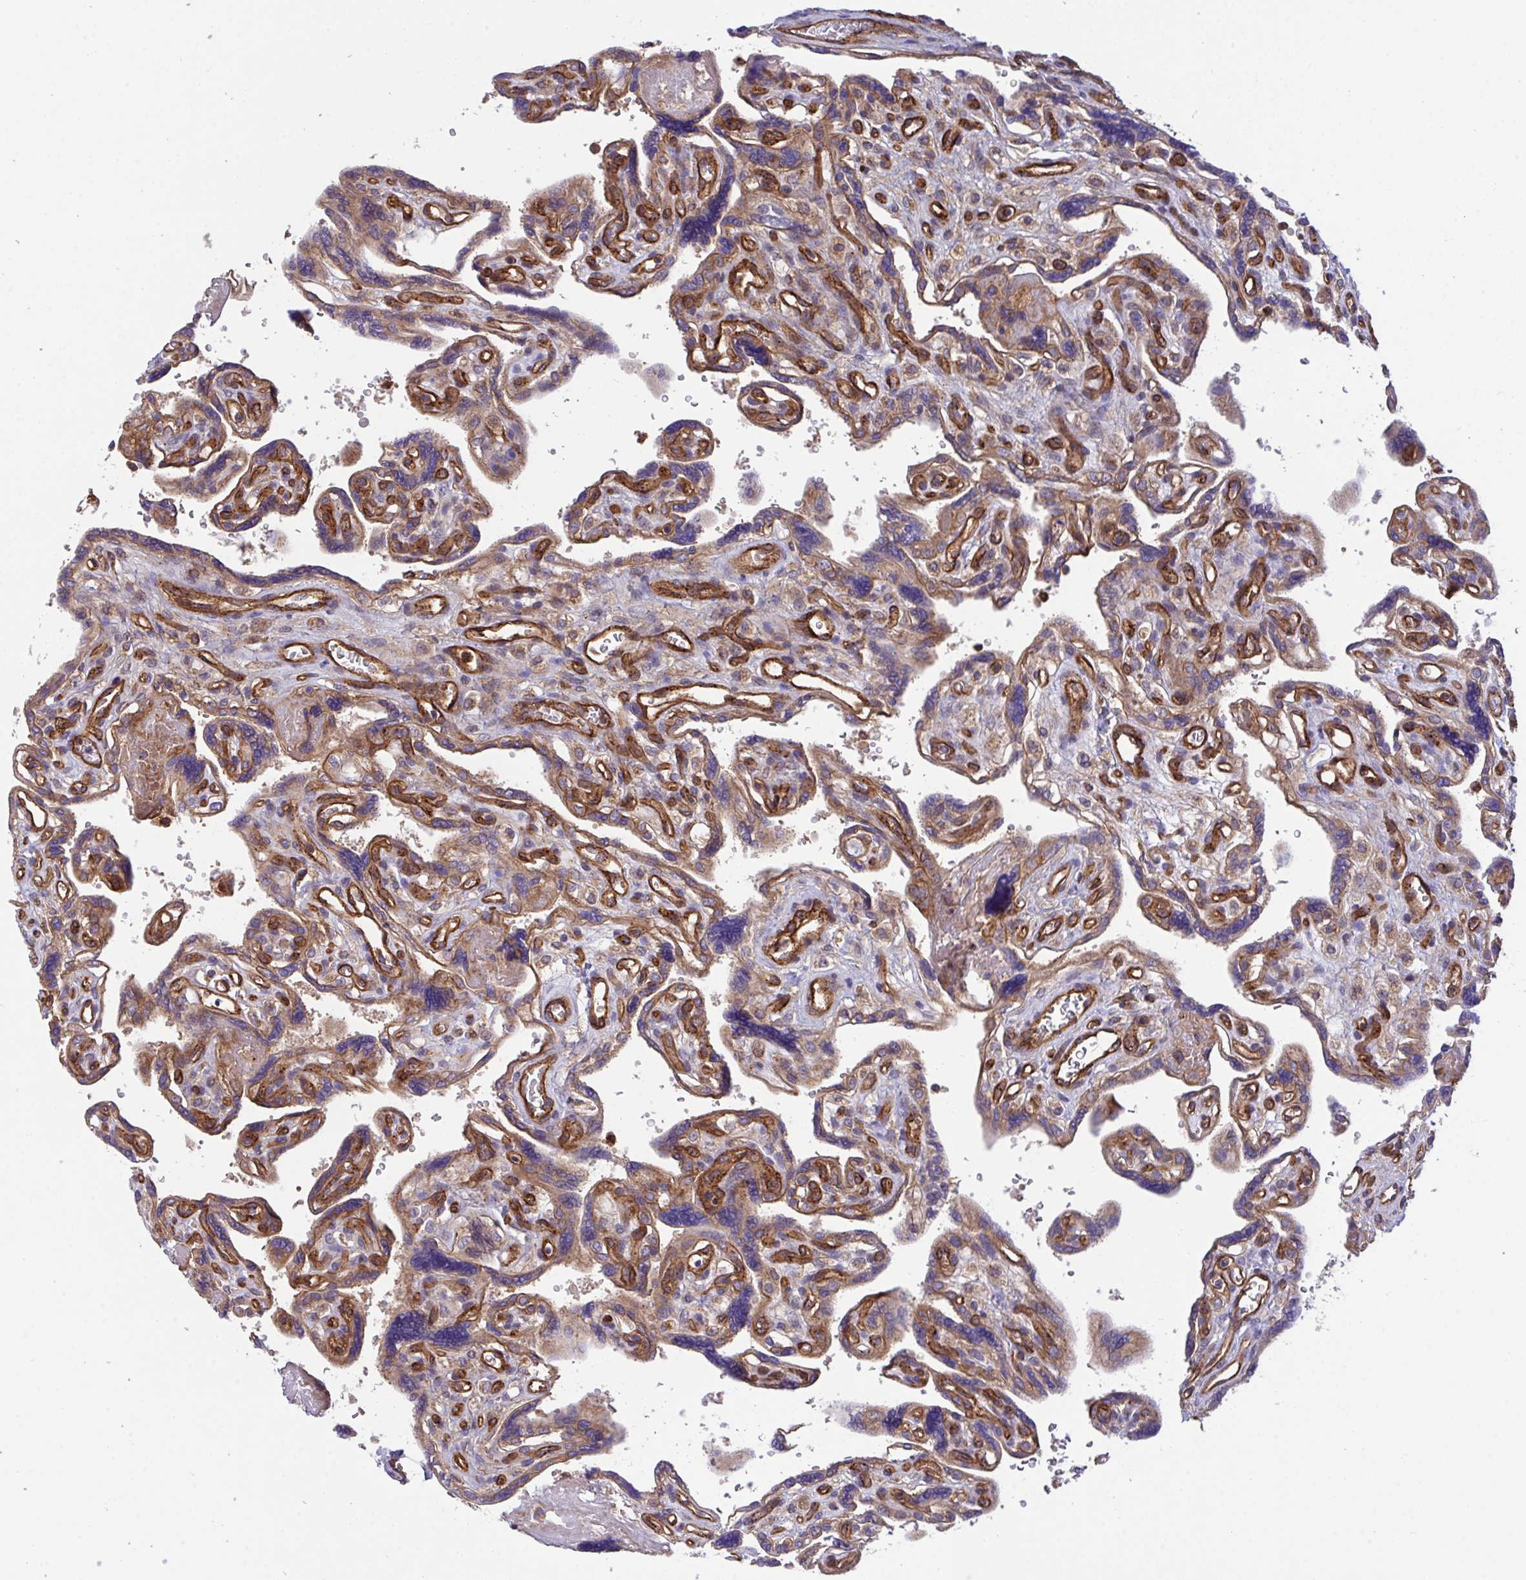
{"staining": {"intensity": "moderate", "quantity": "25%-75%", "location": "cytoplasmic/membranous"}, "tissue": "placenta", "cell_type": "Trophoblastic cells", "image_type": "normal", "snomed": [{"axis": "morphology", "description": "Normal tissue, NOS"}, {"axis": "topography", "description": "Placenta"}], "caption": "Immunohistochemistry (IHC) of normal placenta demonstrates medium levels of moderate cytoplasmic/membranous staining in approximately 25%-75% of trophoblastic cells.", "gene": "C4orf36", "patient": {"sex": "female", "age": 39}}